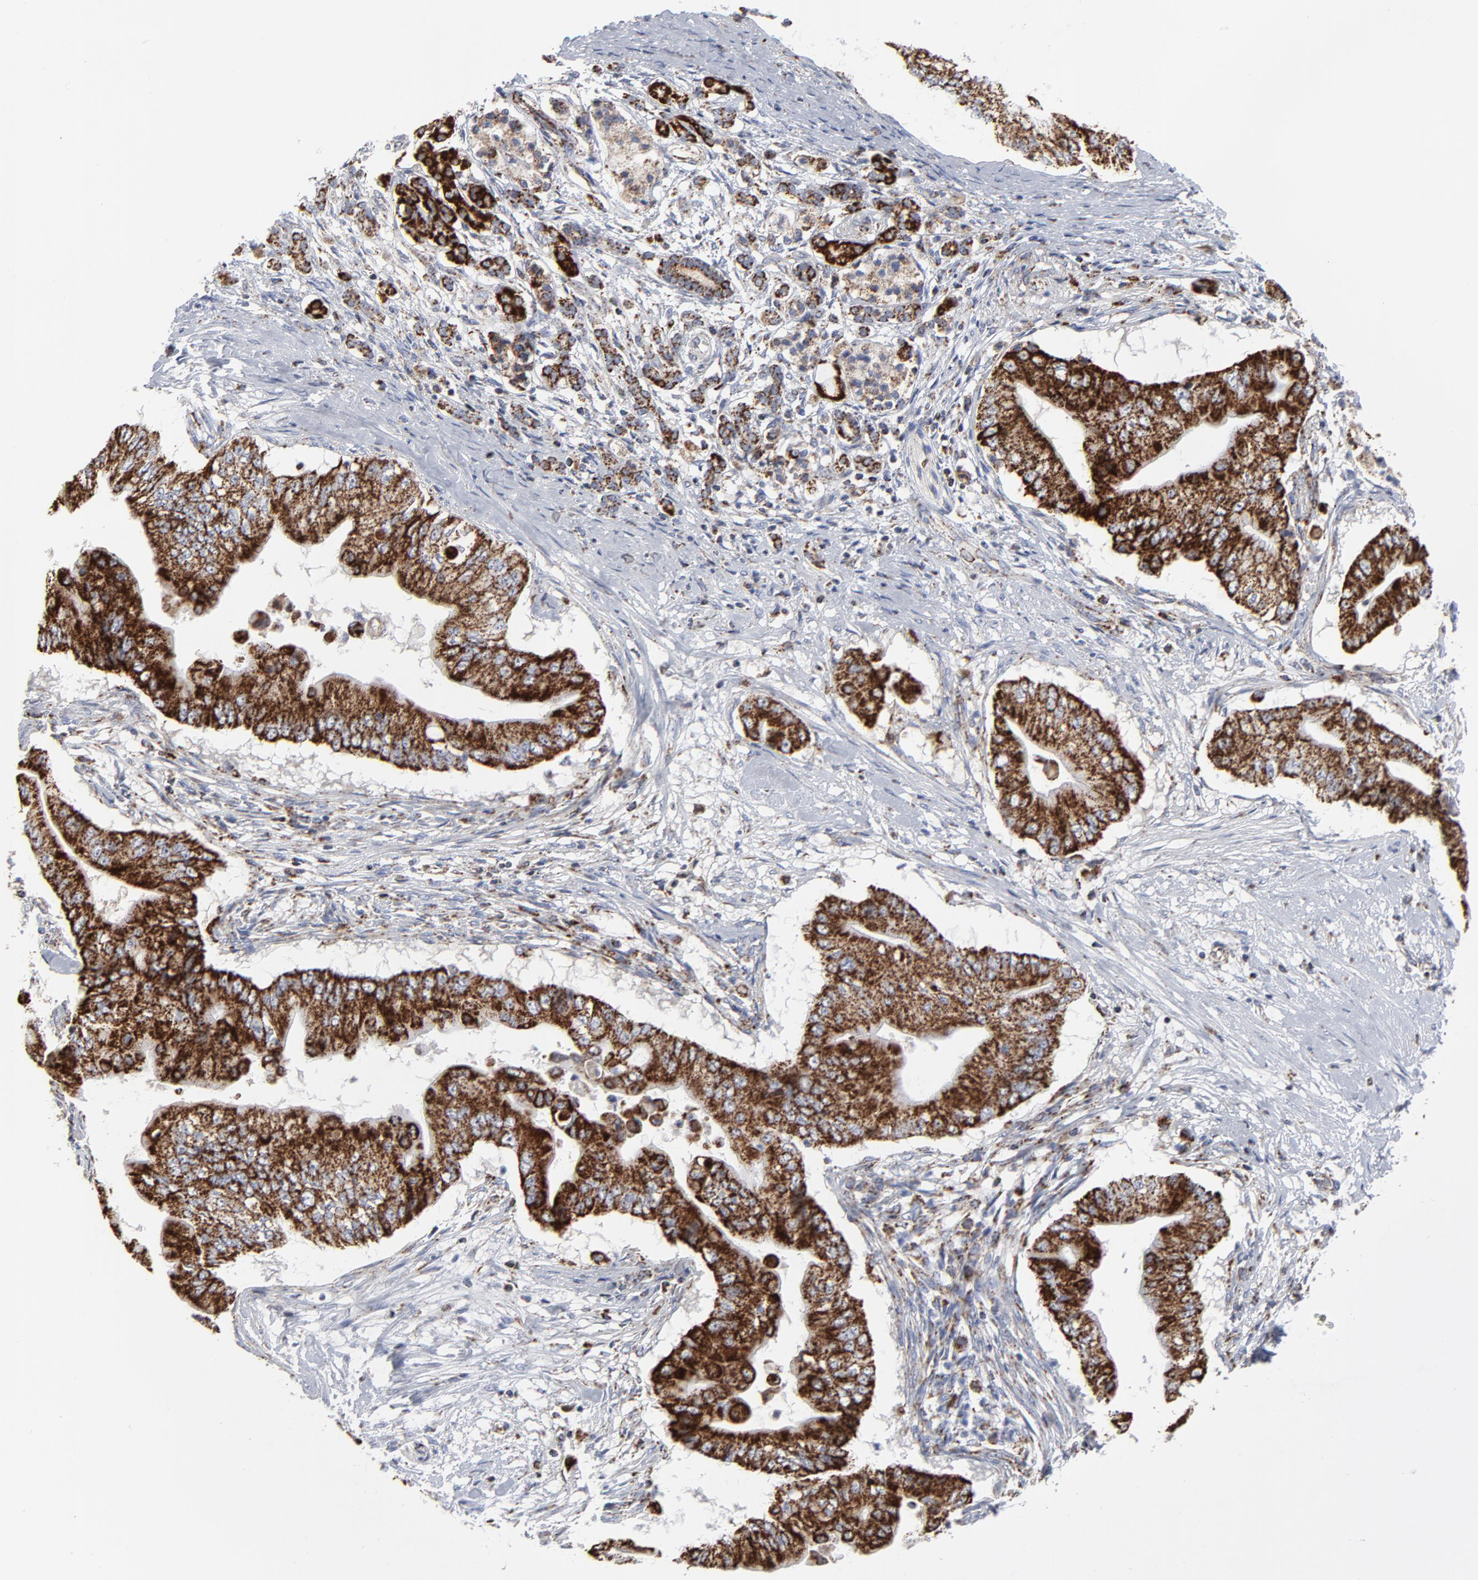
{"staining": {"intensity": "strong", "quantity": ">75%", "location": "cytoplasmic/membranous"}, "tissue": "pancreatic cancer", "cell_type": "Tumor cells", "image_type": "cancer", "snomed": [{"axis": "morphology", "description": "Adenocarcinoma, NOS"}, {"axis": "topography", "description": "Pancreas"}], "caption": "IHC micrograph of human pancreatic cancer (adenocarcinoma) stained for a protein (brown), which exhibits high levels of strong cytoplasmic/membranous expression in approximately >75% of tumor cells.", "gene": "TXNRD2", "patient": {"sex": "male", "age": 62}}